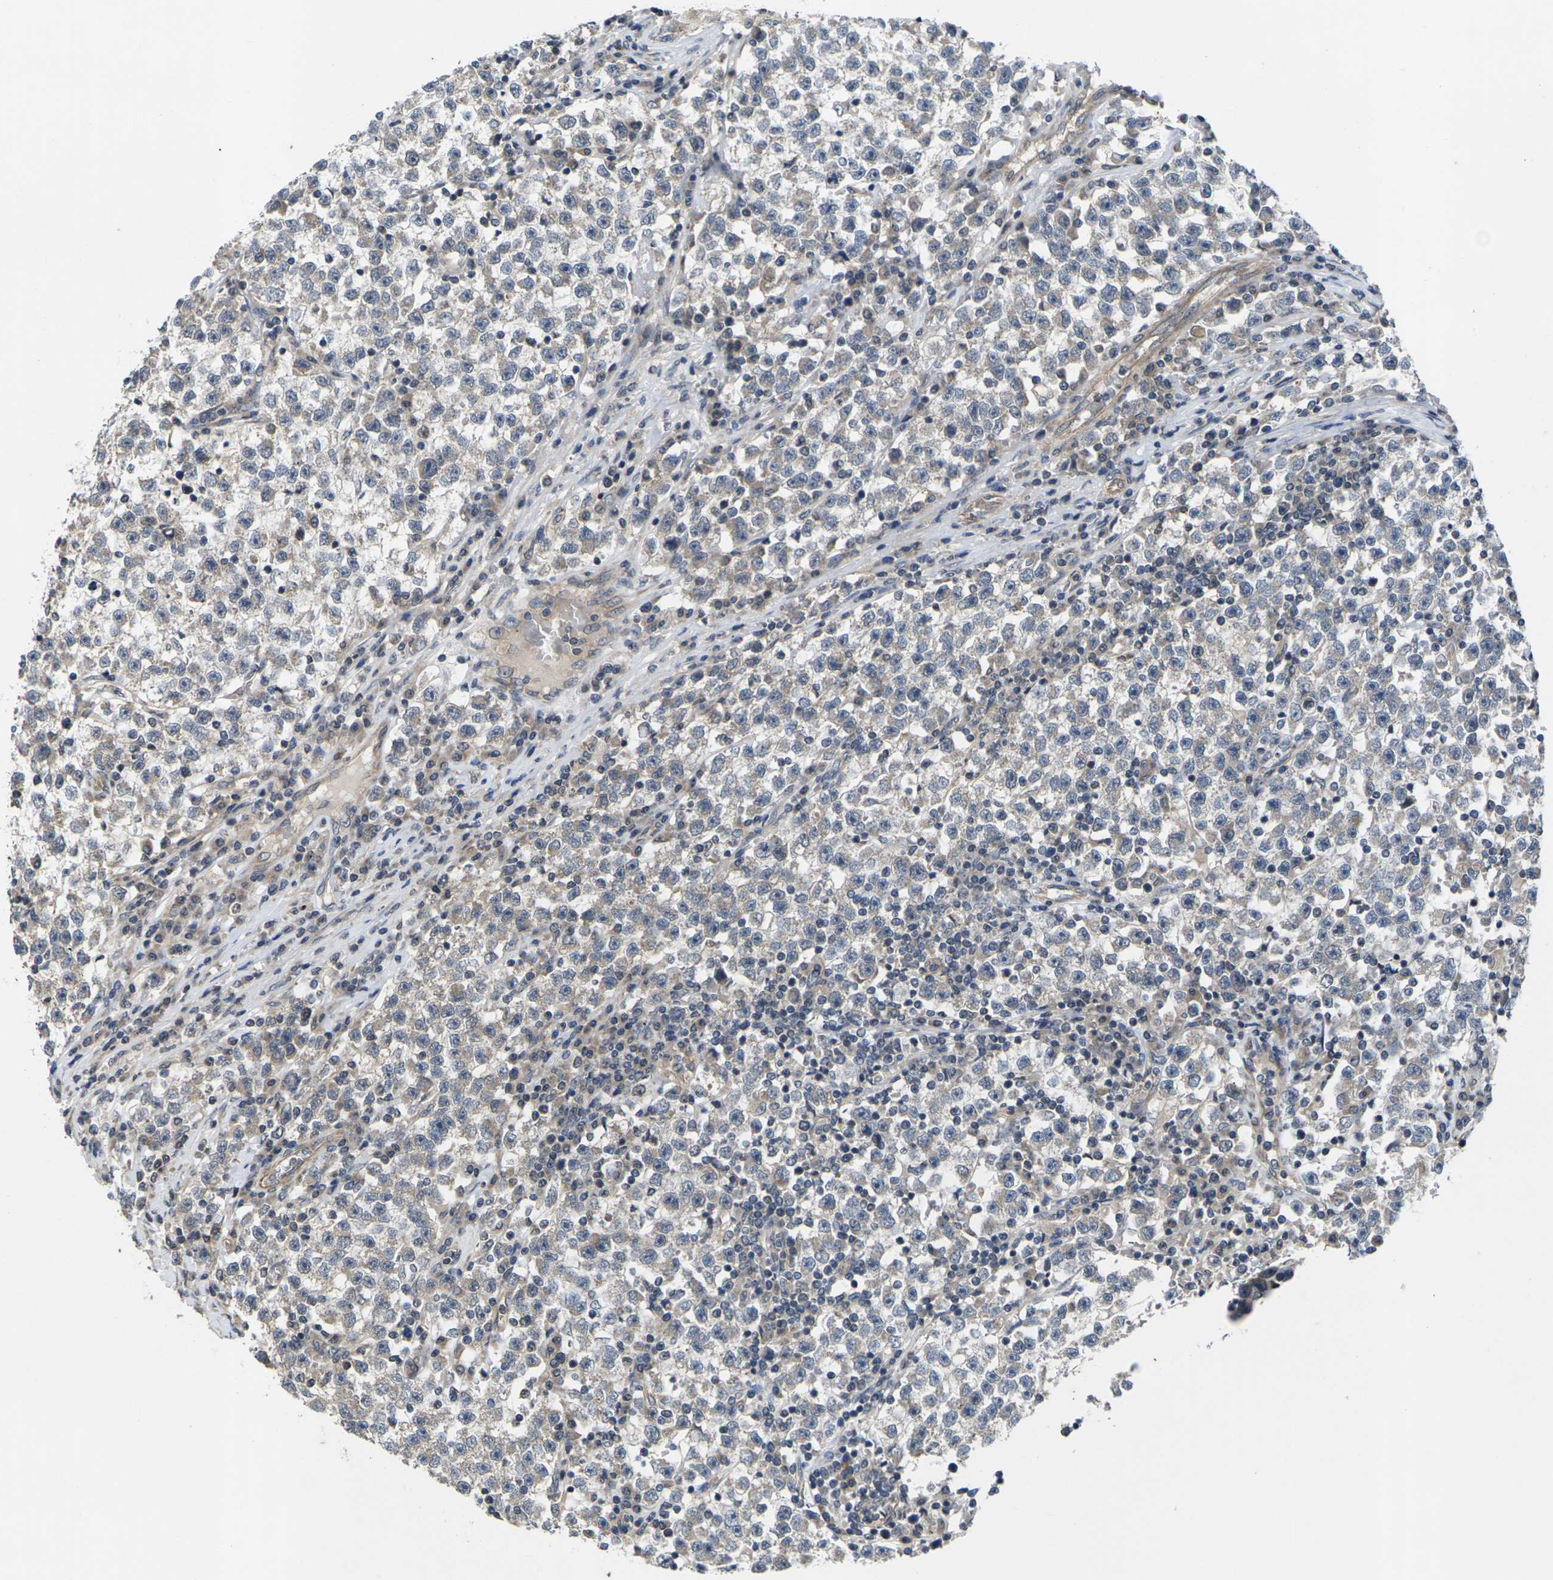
{"staining": {"intensity": "weak", "quantity": ">75%", "location": "cytoplasmic/membranous"}, "tissue": "testis cancer", "cell_type": "Tumor cells", "image_type": "cancer", "snomed": [{"axis": "morphology", "description": "Seminoma, NOS"}, {"axis": "topography", "description": "Testis"}], "caption": "A micrograph showing weak cytoplasmic/membranous staining in approximately >75% of tumor cells in testis seminoma, as visualized by brown immunohistochemical staining.", "gene": "DKK2", "patient": {"sex": "male", "age": 22}}